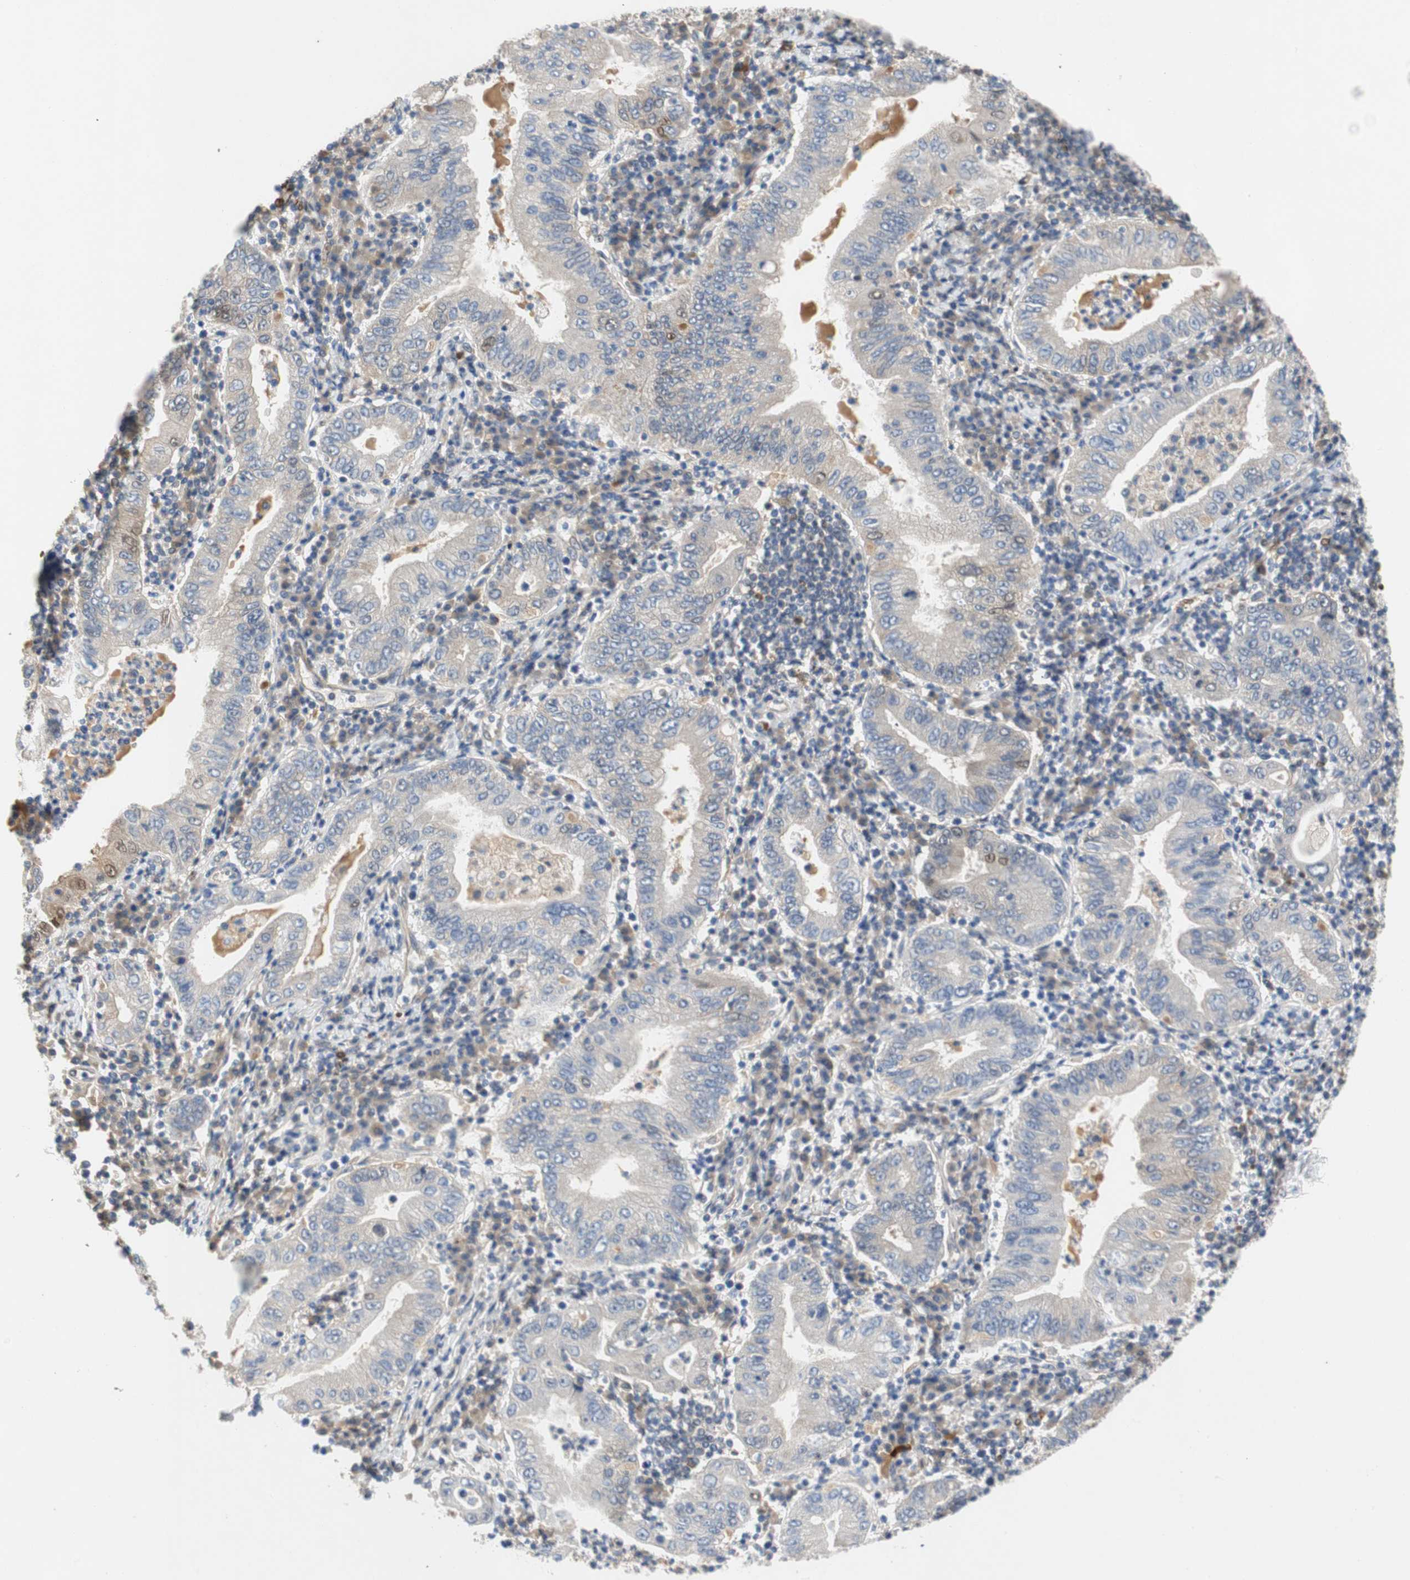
{"staining": {"intensity": "negative", "quantity": "none", "location": "none"}, "tissue": "stomach cancer", "cell_type": "Tumor cells", "image_type": "cancer", "snomed": [{"axis": "morphology", "description": "Normal tissue, NOS"}, {"axis": "morphology", "description": "Adenocarcinoma, NOS"}, {"axis": "topography", "description": "Esophagus"}, {"axis": "topography", "description": "Stomach, upper"}, {"axis": "topography", "description": "Peripheral nerve tissue"}], "caption": "The IHC photomicrograph has no significant positivity in tumor cells of stomach cancer (adenocarcinoma) tissue.", "gene": "RELB", "patient": {"sex": "male", "age": 62}}